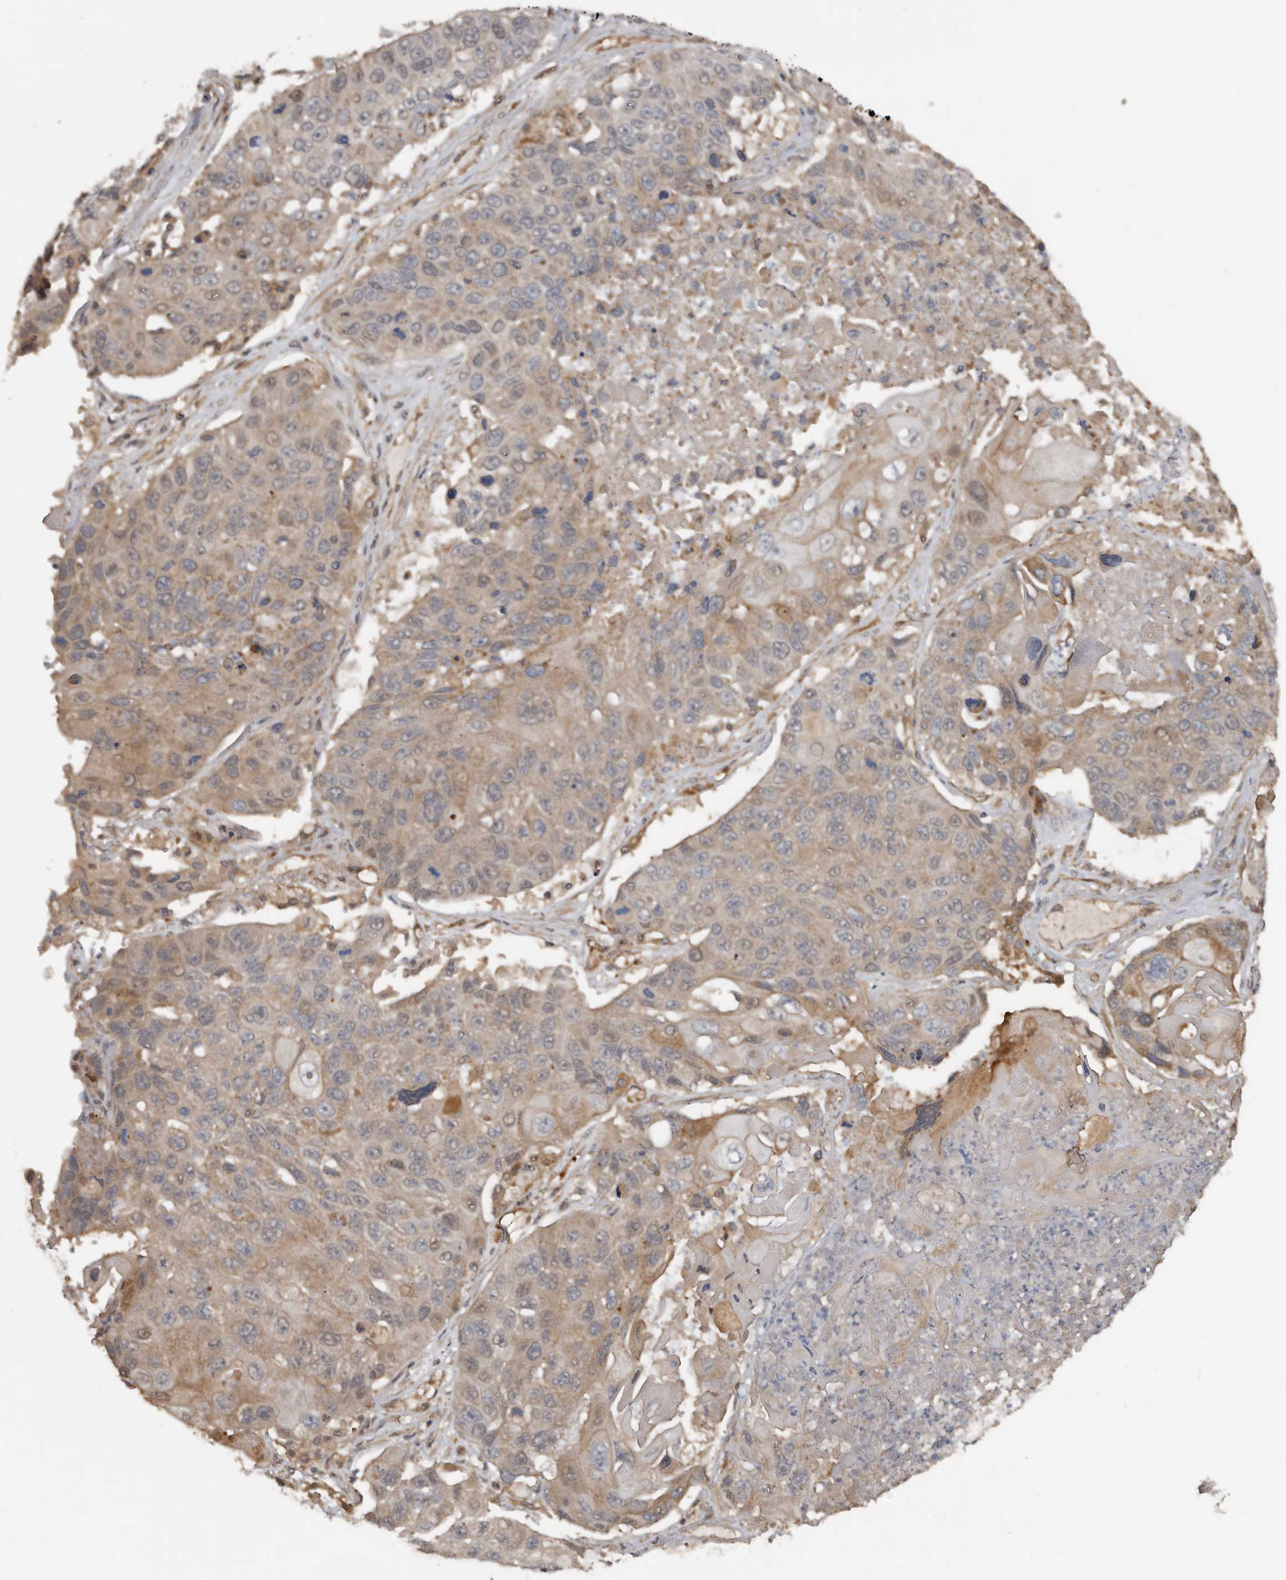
{"staining": {"intensity": "weak", "quantity": "25%-75%", "location": "cytoplasmic/membranous"}, "tissue": "lung cancer", "cell_type": "Tumor cells", "image_type": "cancer", "snomed": [{"axis": "morphology", "description": "Squamous cell carcinoma, NOS"}, {"axis": "topography", "description": "Lung"}], "caption": "Lung cancer (squamous cell carcinoma) was stained to show a protein in brown. There is low levels of weak cytoplasmic/membranous expression in about 25%-75% of tumor cells.", "gene": "EXOC3L1", "patient": {"sex": "male", "age": 61}}